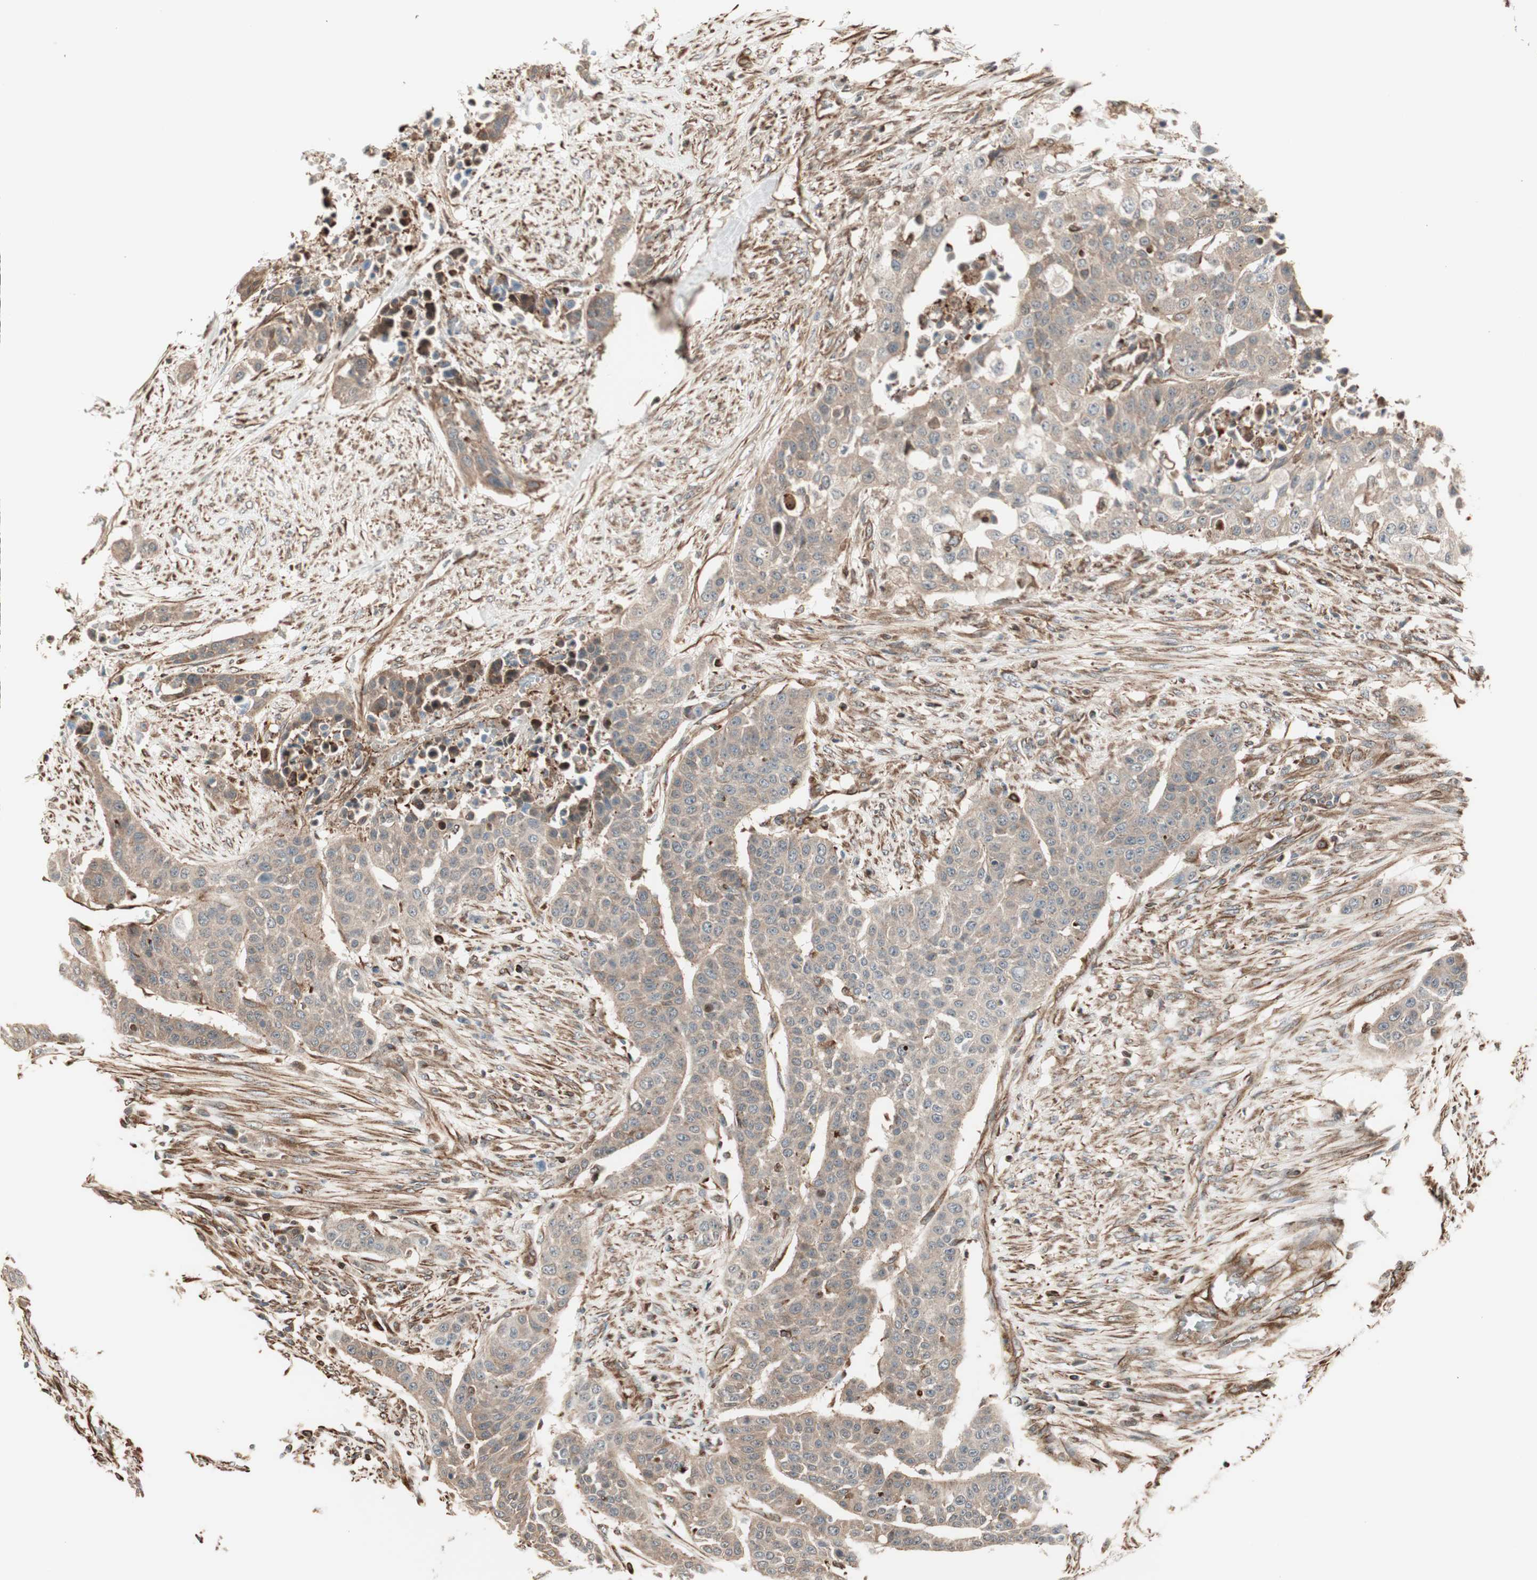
{"staining": {"intensity": "weak", "quantity": ">75%", "location": "cytoplasmic/membranous"}, "tissue": "urothelial cancer", "cell_type": "Tumor cells", "image_type": "cancer", "snomed": [{"axis": "morphology", "description": "Urothelial carcinoma, High grade"}, {"axis": "topography", "description": "Urinary bladder"}], "caption": "Protein analysis of urothelial cancer tissue shows weak cytoplasmic/membranous expression in approximately >75% of tumor cells.", "gene": "MAD2L2", "patient": {"sex": "male", "age": 74}}